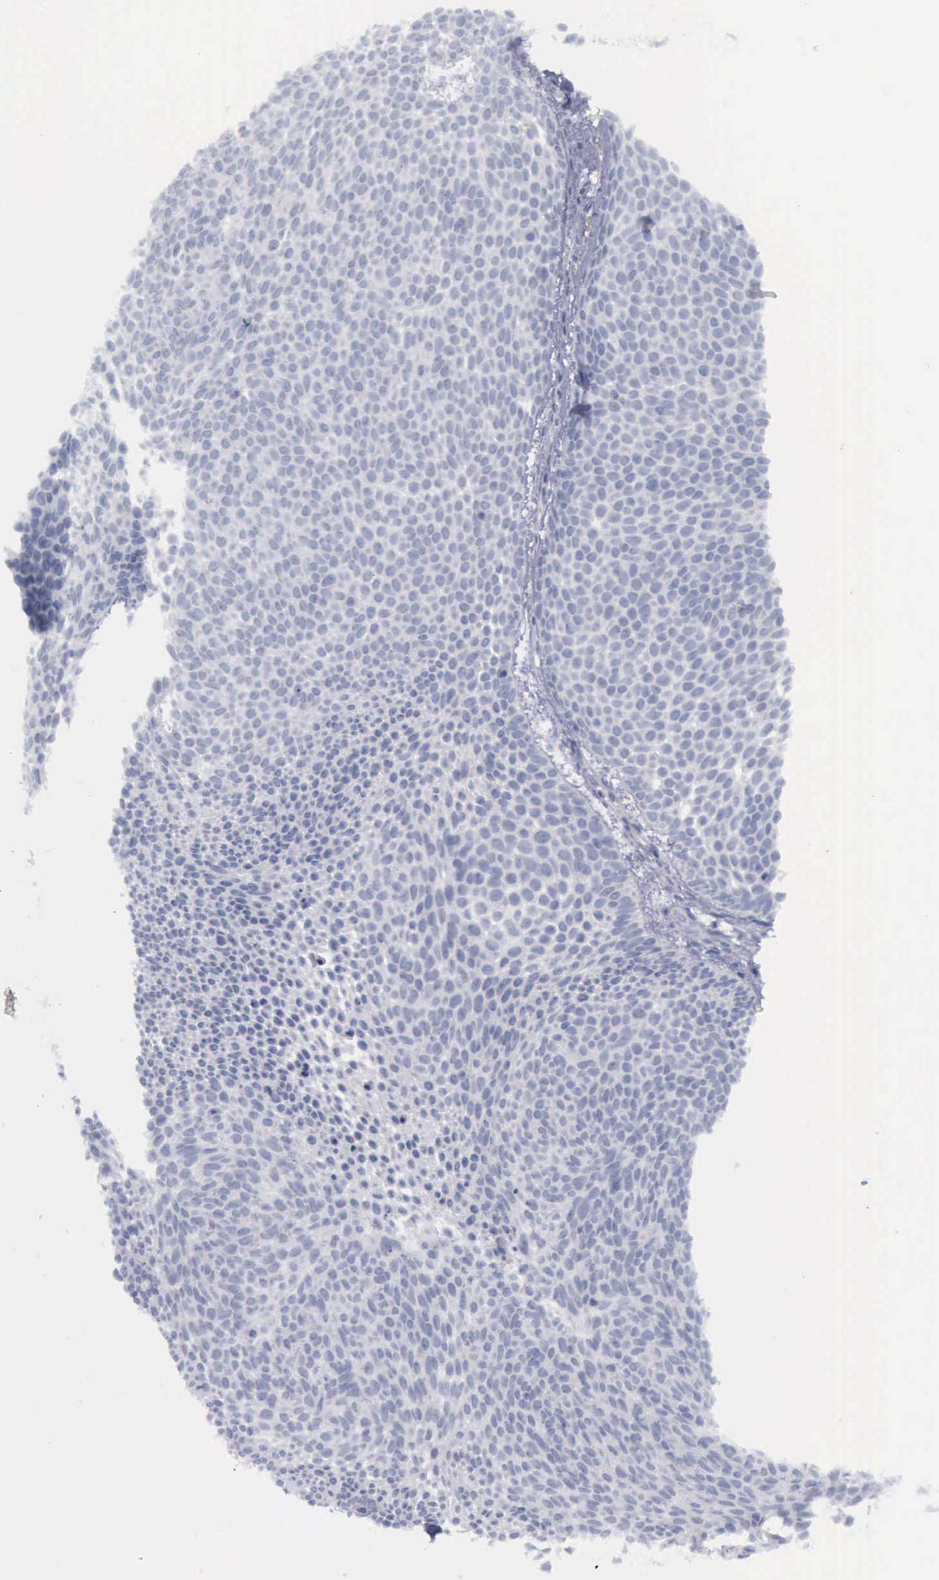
{"staining": {"intensity": "negative", "quantity": "none", "location": "none"}, "tissue": "skin cancer", "cell_type": "Tumor cells", "image_type": "cancer", "snomed": [{"axis": "morphology", "description": "Basal cell carcinoma"}, {"axis": "topography", "description": "Skin"}], "caption": "High power microscopy histopathology image of an IHC photomicrograph of skin cancer (basal cell carcinoma), revealing no significant staining in tumor cells.", "gene": "KRT13", "patient": {"sex": "male", "age": 84}}